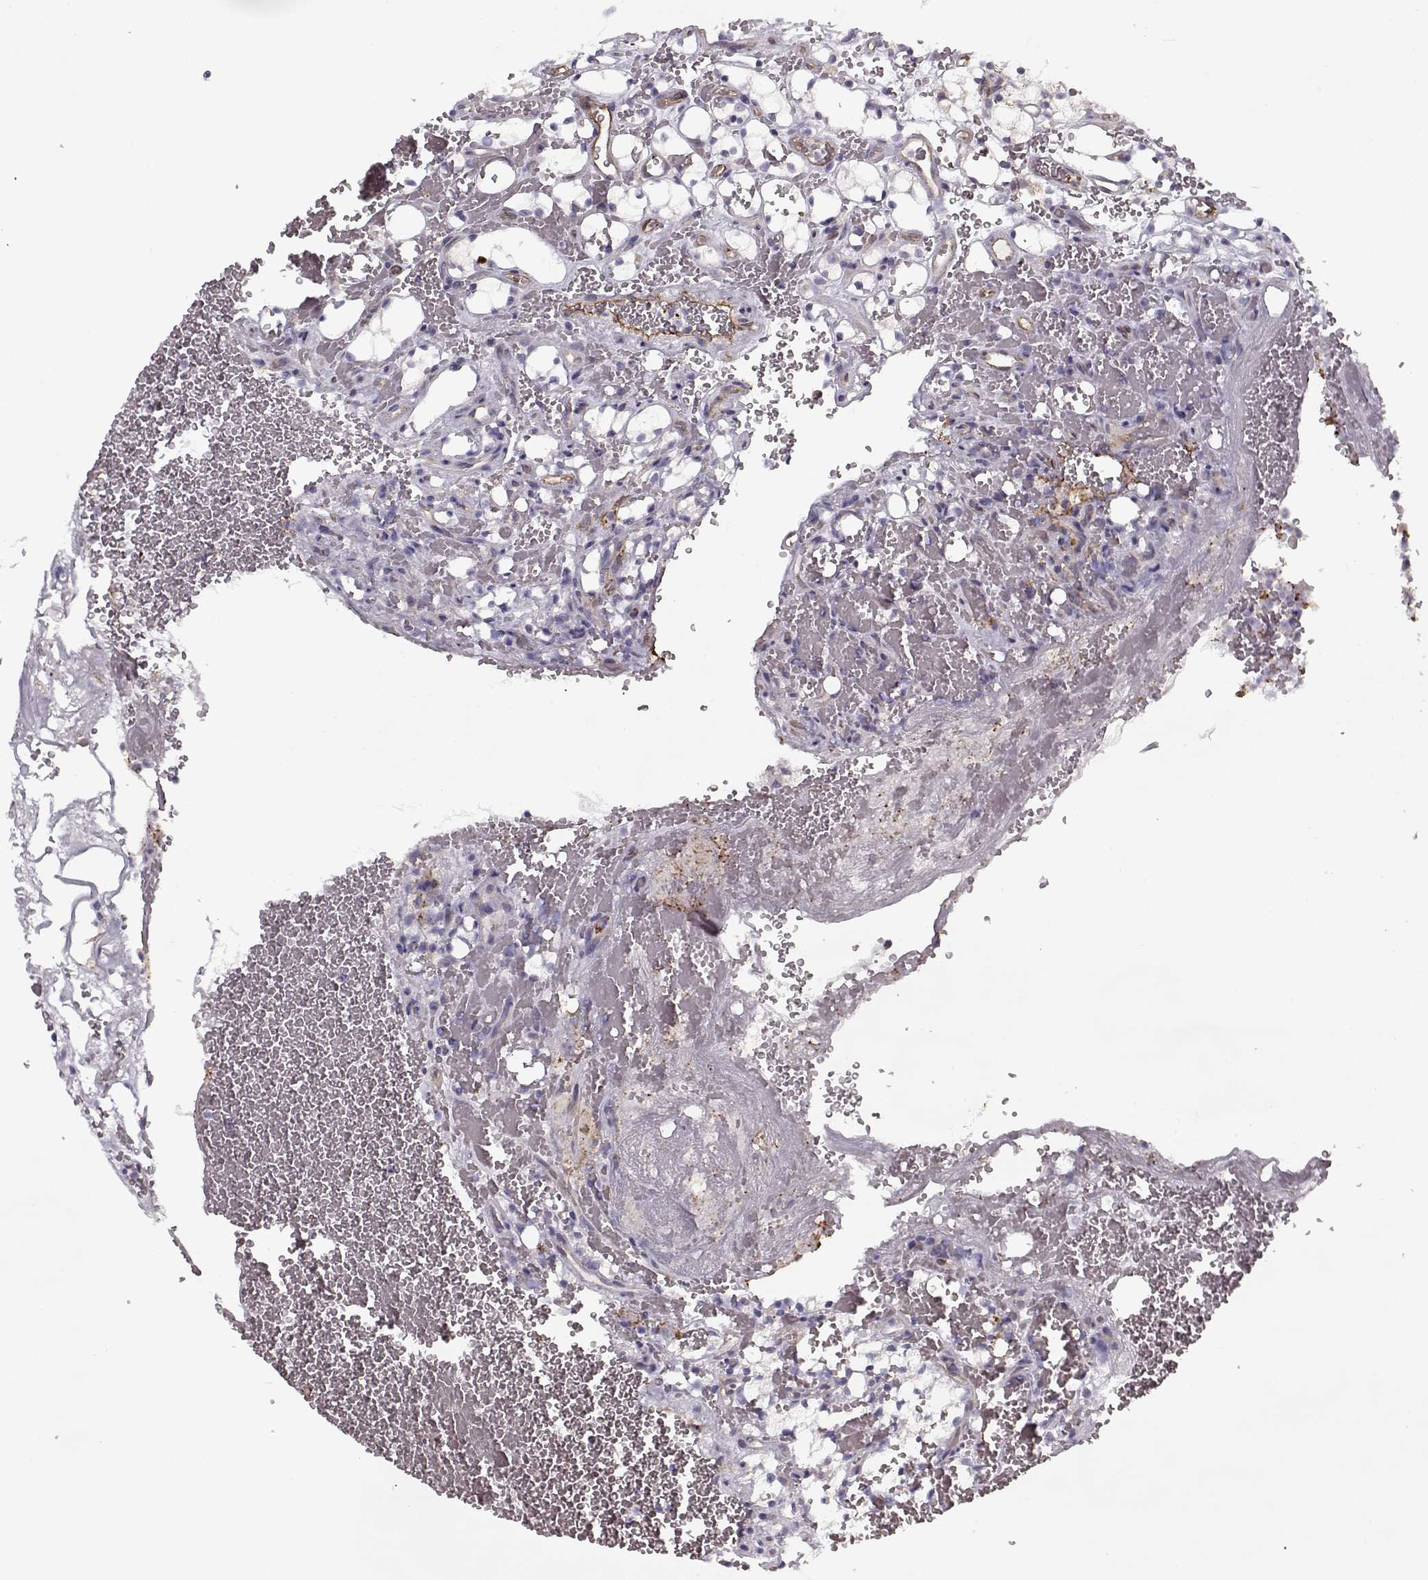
{"staining": {"intensity": "negative", "quantity": "none", "location": "none"}, "tissue": "renal cancer", "cell_type": "Tumor cells", "image_type": "cancer", "snomed": [{"axis": "morphology", "description": "Adenocarcinoma, NOS"}, {"axis": "topography", "description": "Kidney"}], "caption": "Human renal adenocarcinoma stained for a protein using immunohistochemistry (IHC) displays no expression in tumor cells.", "gene": "PNMT", "patient": {"sex": "female", "age": 69}}